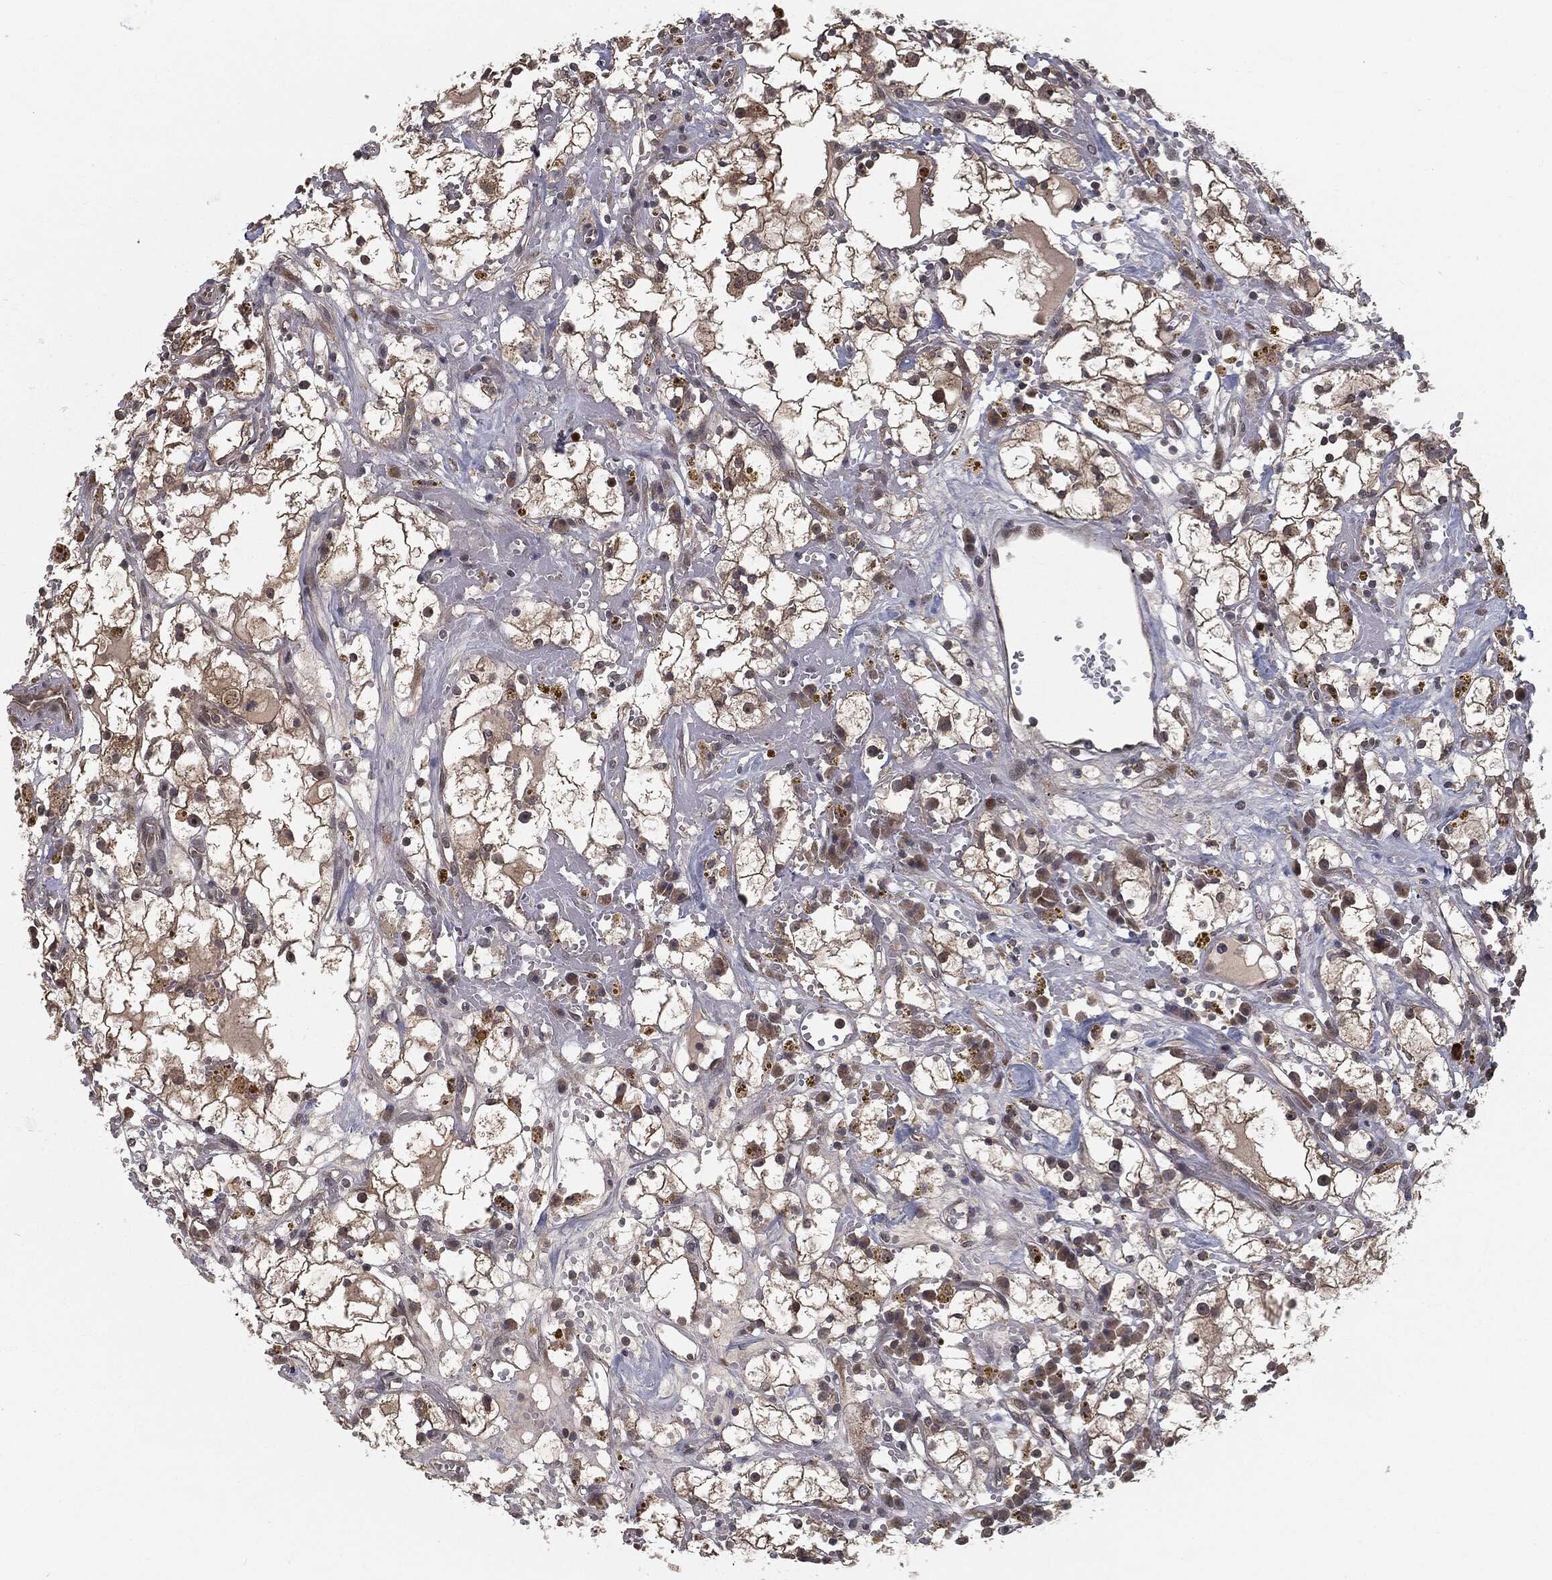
{"staining": {"intensity": "weak", "quantity": ">75%", "location": "cytoplasmic/membranous"}, "tissue": "renal cancer", "cell_type": "Tumor cells", "image_type": "cancer", "snomed": [{"axis": "morphology", "description": "Adenocarcinoma, NOS"}, {"axis": "topography", "description": "Kidney"}], "caption": "Immunohistochemistry of human adenocarcinoma (renal) reveals low levels of weak cytoplasmic/membranous staining in approximately >75% of tumor cells. (Stains: DAB (3,3'-diaminobenzidine) in brown, nuclei in blue, Microscopy: brightfield microscopy at high magnification).", "gene": "FBXO7", "patient": {"sex": "male", "age": 56}}